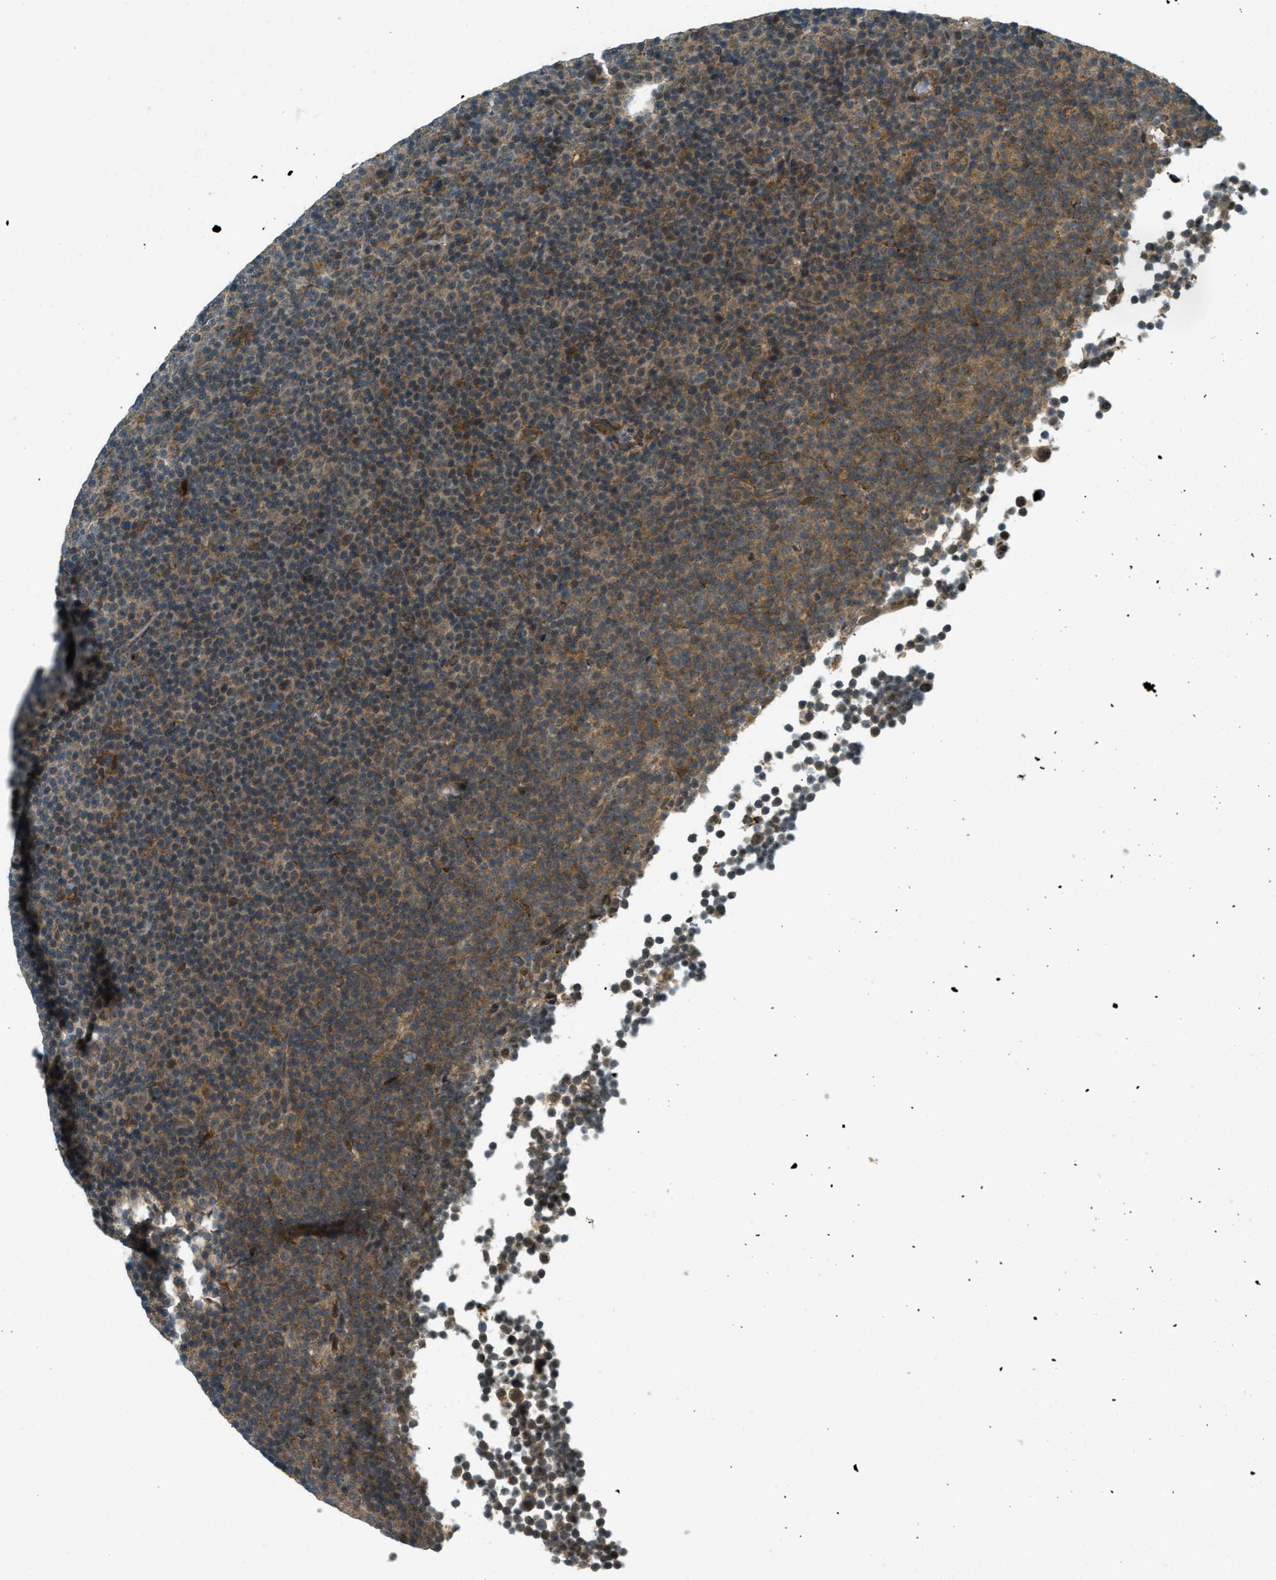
{"staining": {"intensity": "weak", "quantity": "25%-75%", "location": "cytoplasmic/membranous"}, "tissue": "lymphoma", "cell_type": "Tumor cells", "image_type": "cancer", "snomed": [{"axis": "morphology", "description": "Malignant lymphoma, non-Hodgkin's type, Low grade"}, {"axis": "topography", "description": "Lymph node"}], "caption": "A brown stain shows weak cytoplasmic/membranous positivity of a protein in lymphoma tumor cells.", "gene": "EIF2AK3", "patient": {"sex": "female", "age": 67}}